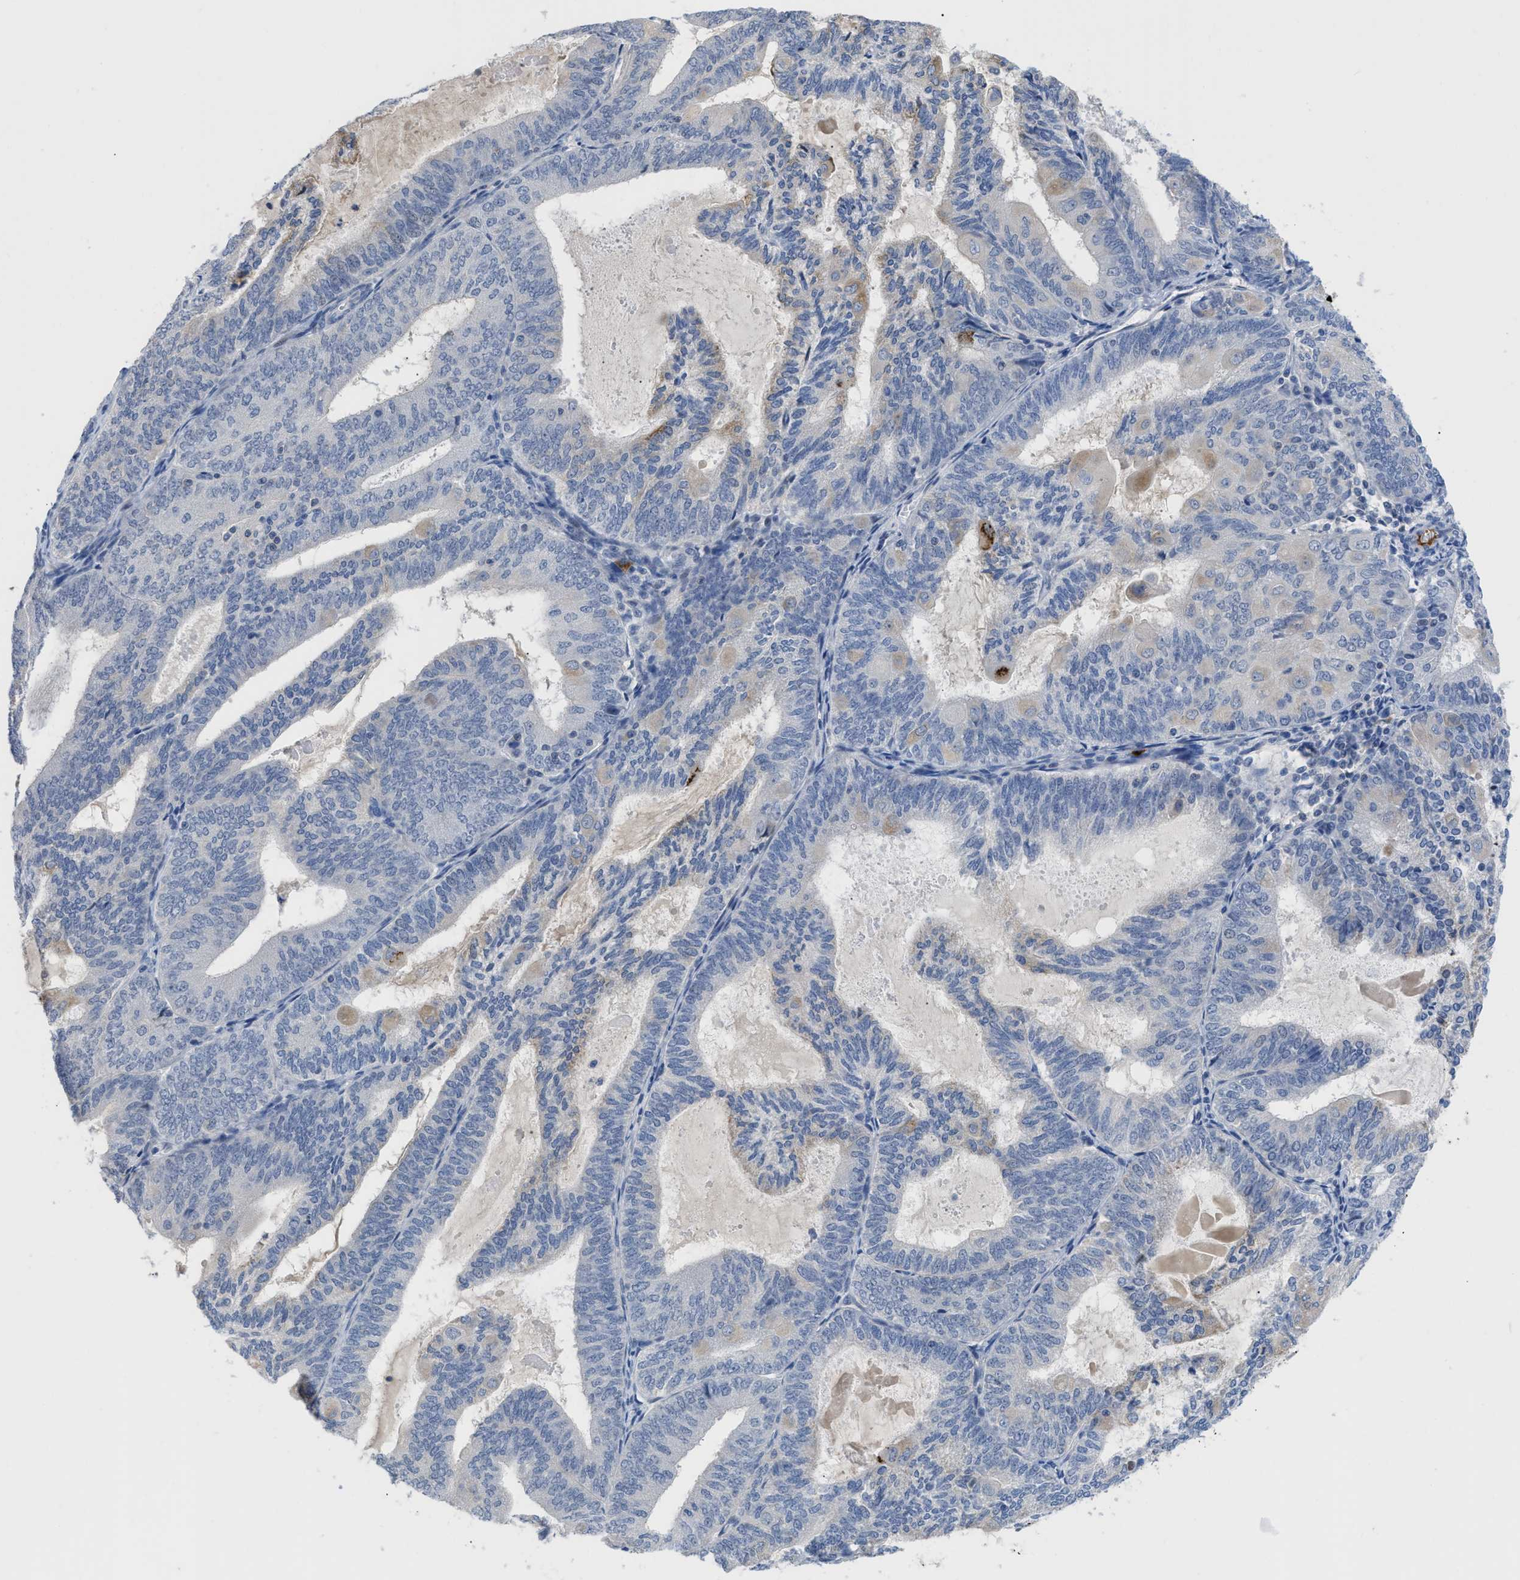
{"staining": {"intensity": "negative", "quantity": "none", "location": "none"}, "tissue": "endometrial cancer", "cell_type": "Tumor cells", "image_type": "cancer", "snomed": [{"axis": "morphology", "description": "Adenocarcinoma, NOS"}, {"axis": "topography", "description": "Endometrium"}], "caption": "This image is of endometrial cancer (adenocarcinoma) stained with IHC to label a protein in brown with the nuclei are counter-stained blue. There is no staining in tumor cells.", "gene": "OR9K2", "patient": {"sex": "female", "age": 81}}